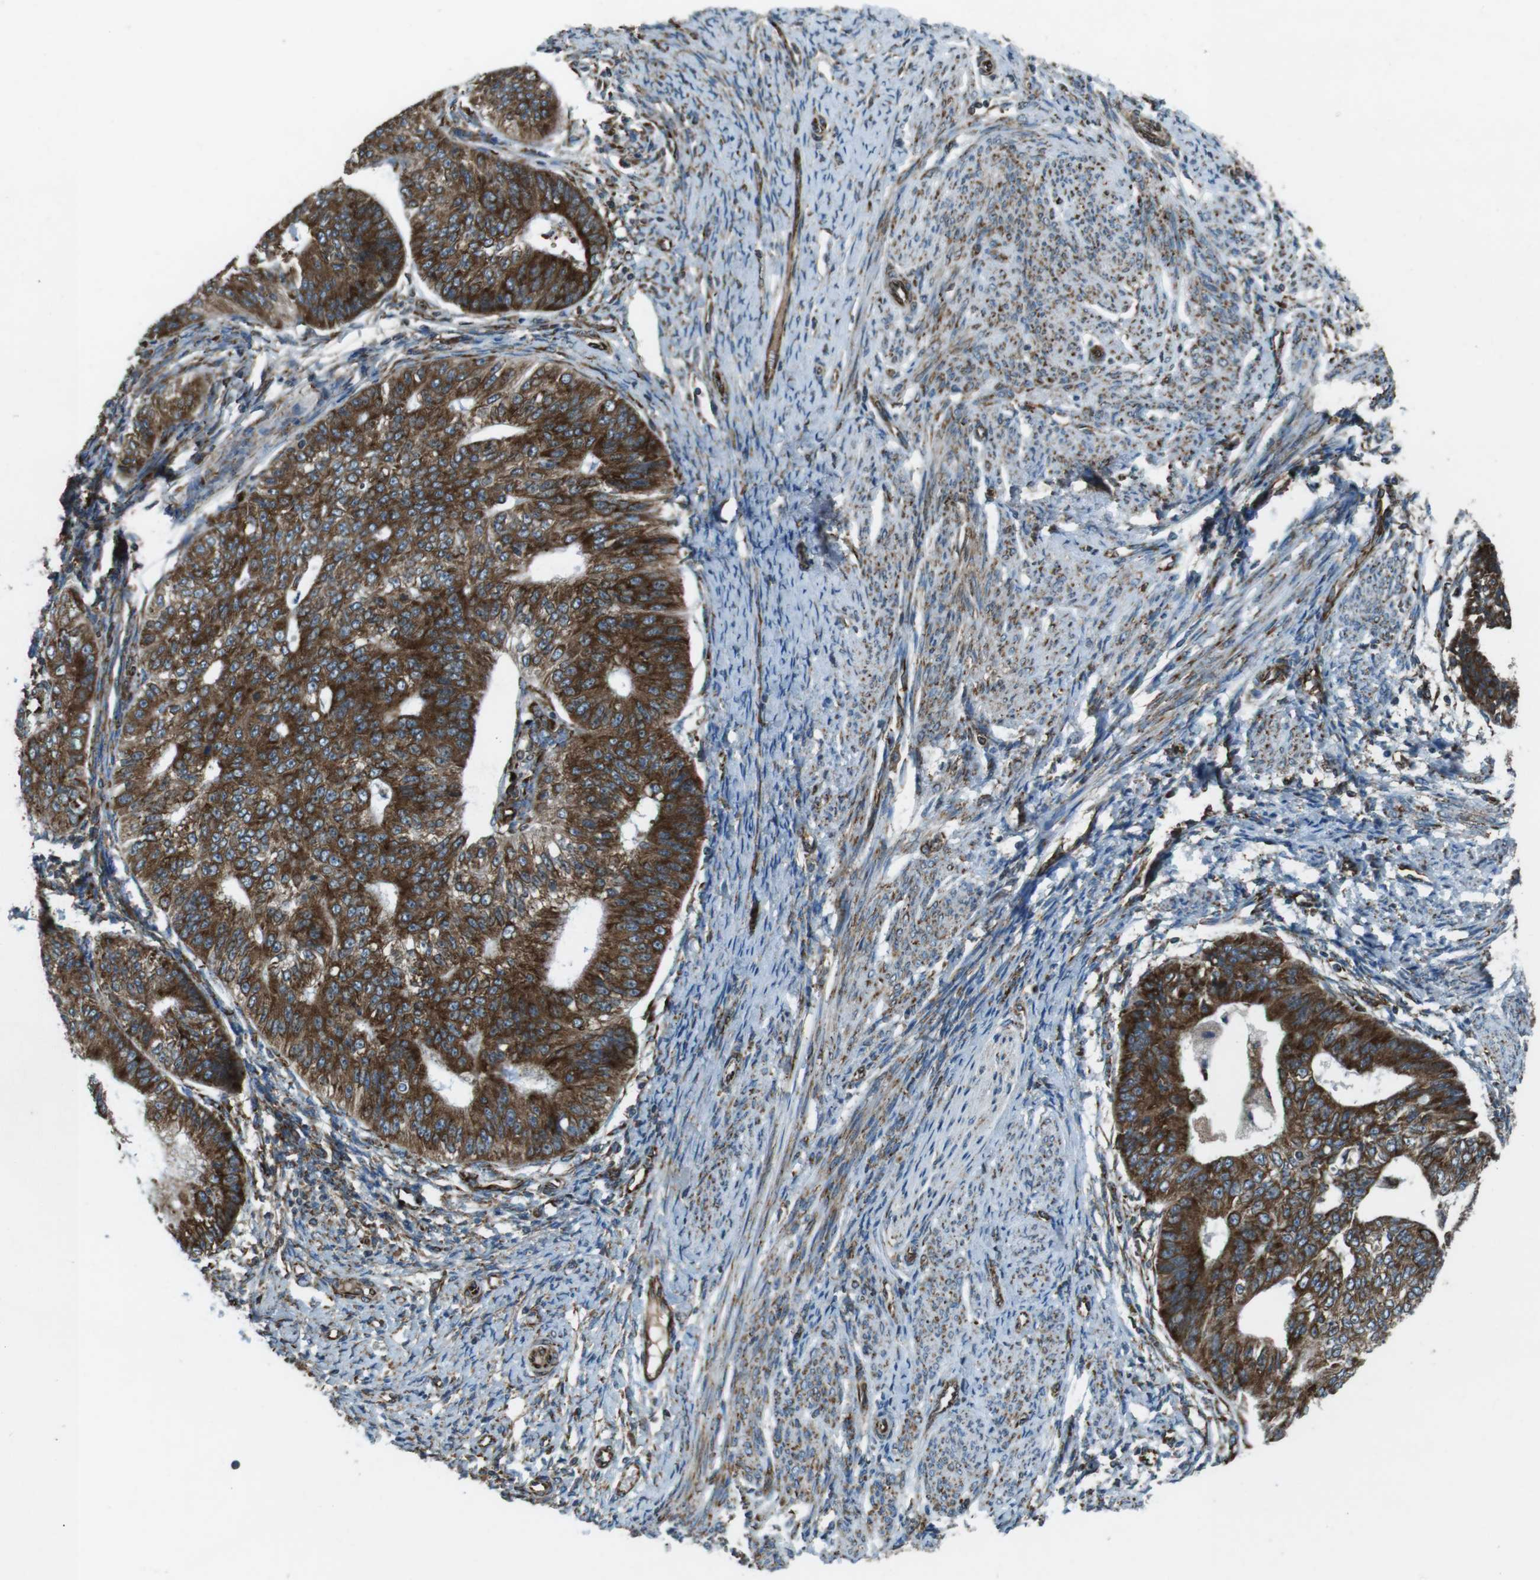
{"staining": {"intensity": "strong", "quantity": ">75%", "location": "cytoplasmic/membranous"}, "tissue": "endometrial cancer", "cell_type": "Tumor cells", "image_type": "cancer", "snomed": [{"axis": "morphology", "description": "Adenocarcinoma, NOS"}, {"axis": "topography", "description": "Endometrium"}], "caption": "Strong cytoplasmic/membranous positivity for a protein is present in about >75% of tumor cells of endometrial cancer using immunohistochemistry.", "gene": "KTN1", "patient": {"sex": "female", "age": 32}}